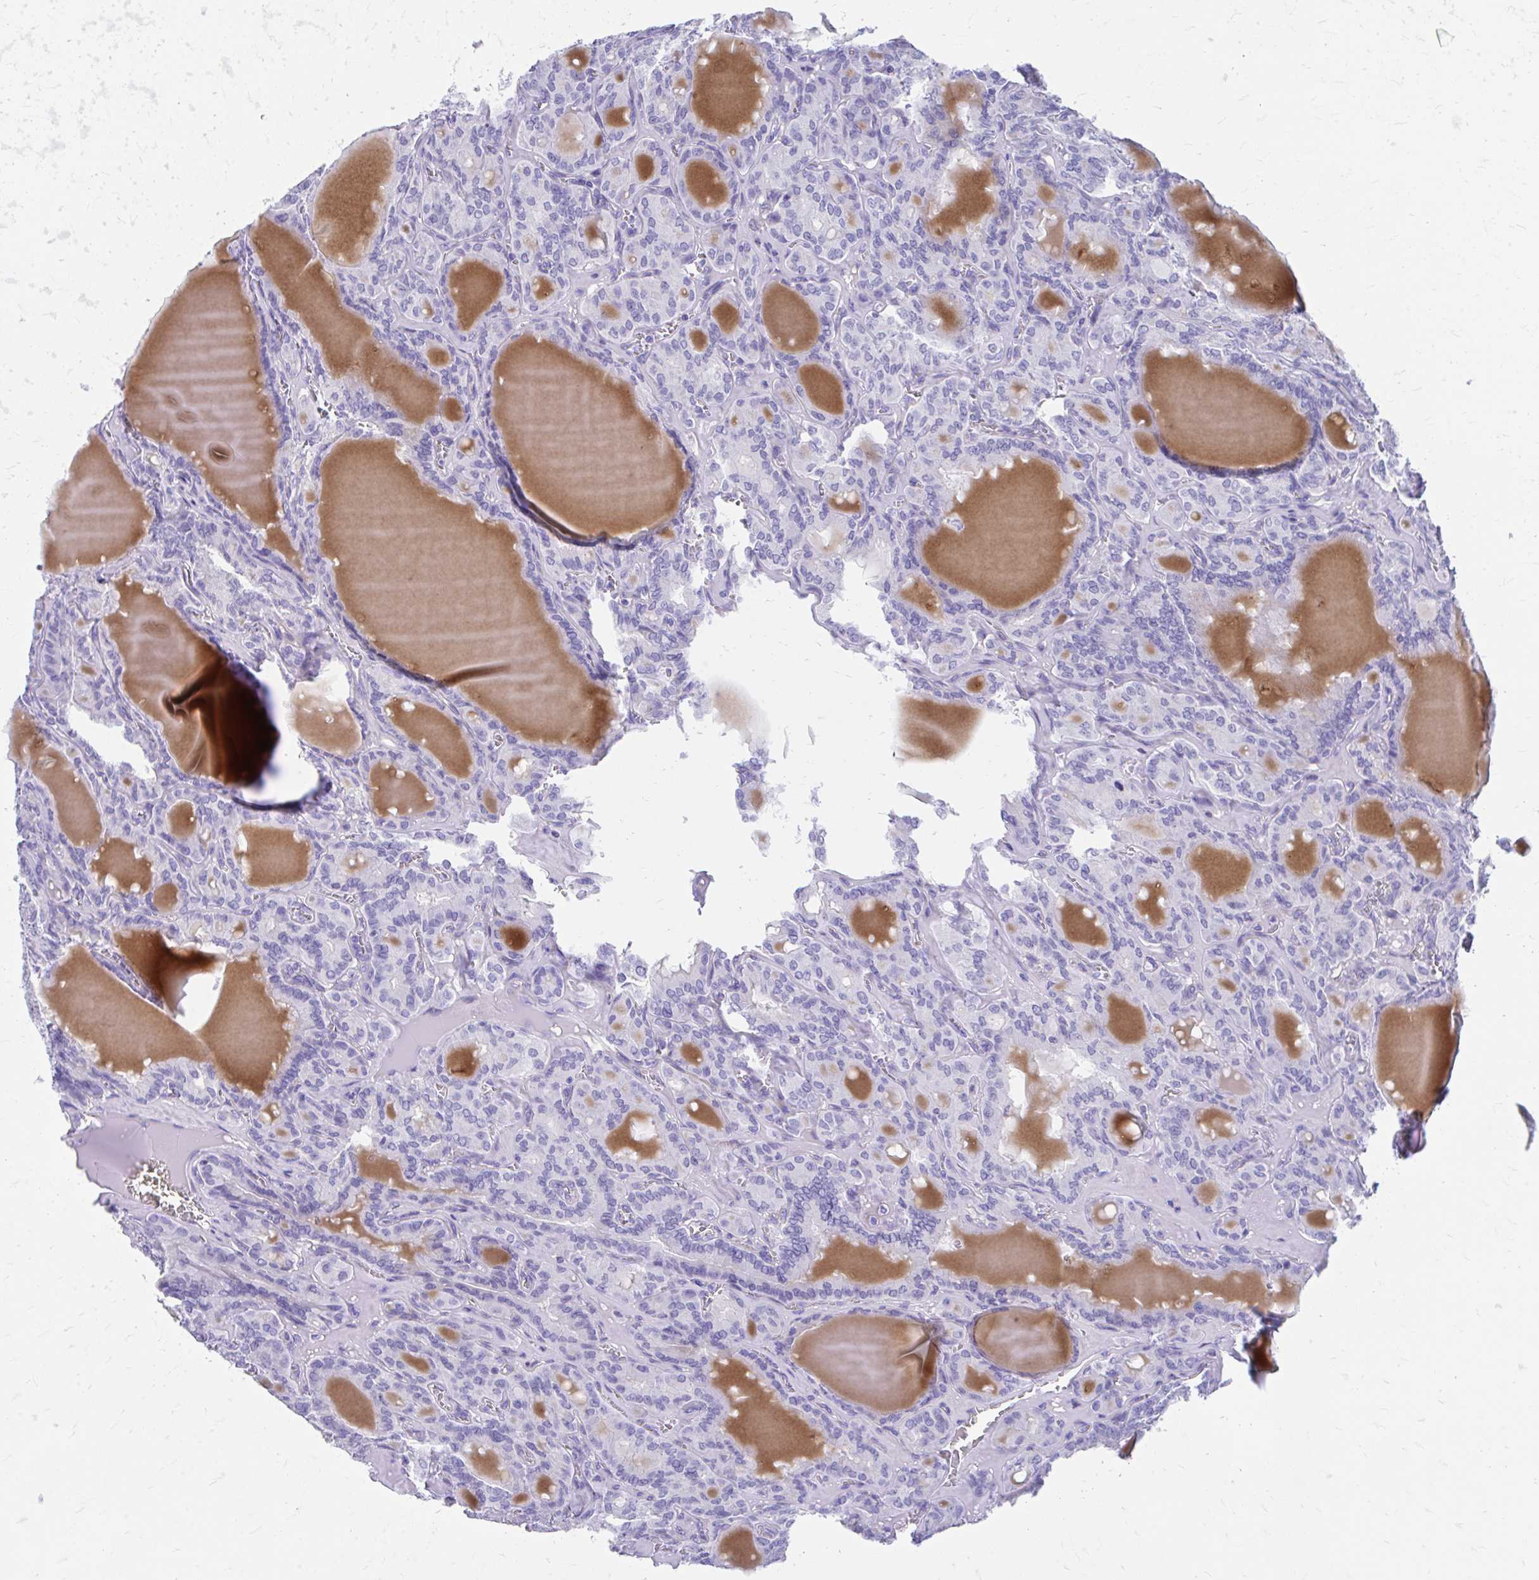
{"staining": {"intensity": "negative", "quantity": "none", "location": "none"}, "tissue": "thyroid cancer", "cell_type": "Tumor cells", "image_type": "cancer", "snomed": [{"axis": "morphology", "description": "Papillary adenocarcinoma, NOS"}, {"axis": "topography", "description": "Thyroid gland"}], "caption": "This histopathology image is of papillary adenocarcinoma (thyroid) stained with immunohistochemistry (IHC) to label a protein in brown with the nuclei are counter-stained blue. There is no expression in tumor cells.", "gene": "KRIT1", "patient": {"sex": "male", "age": 87}}